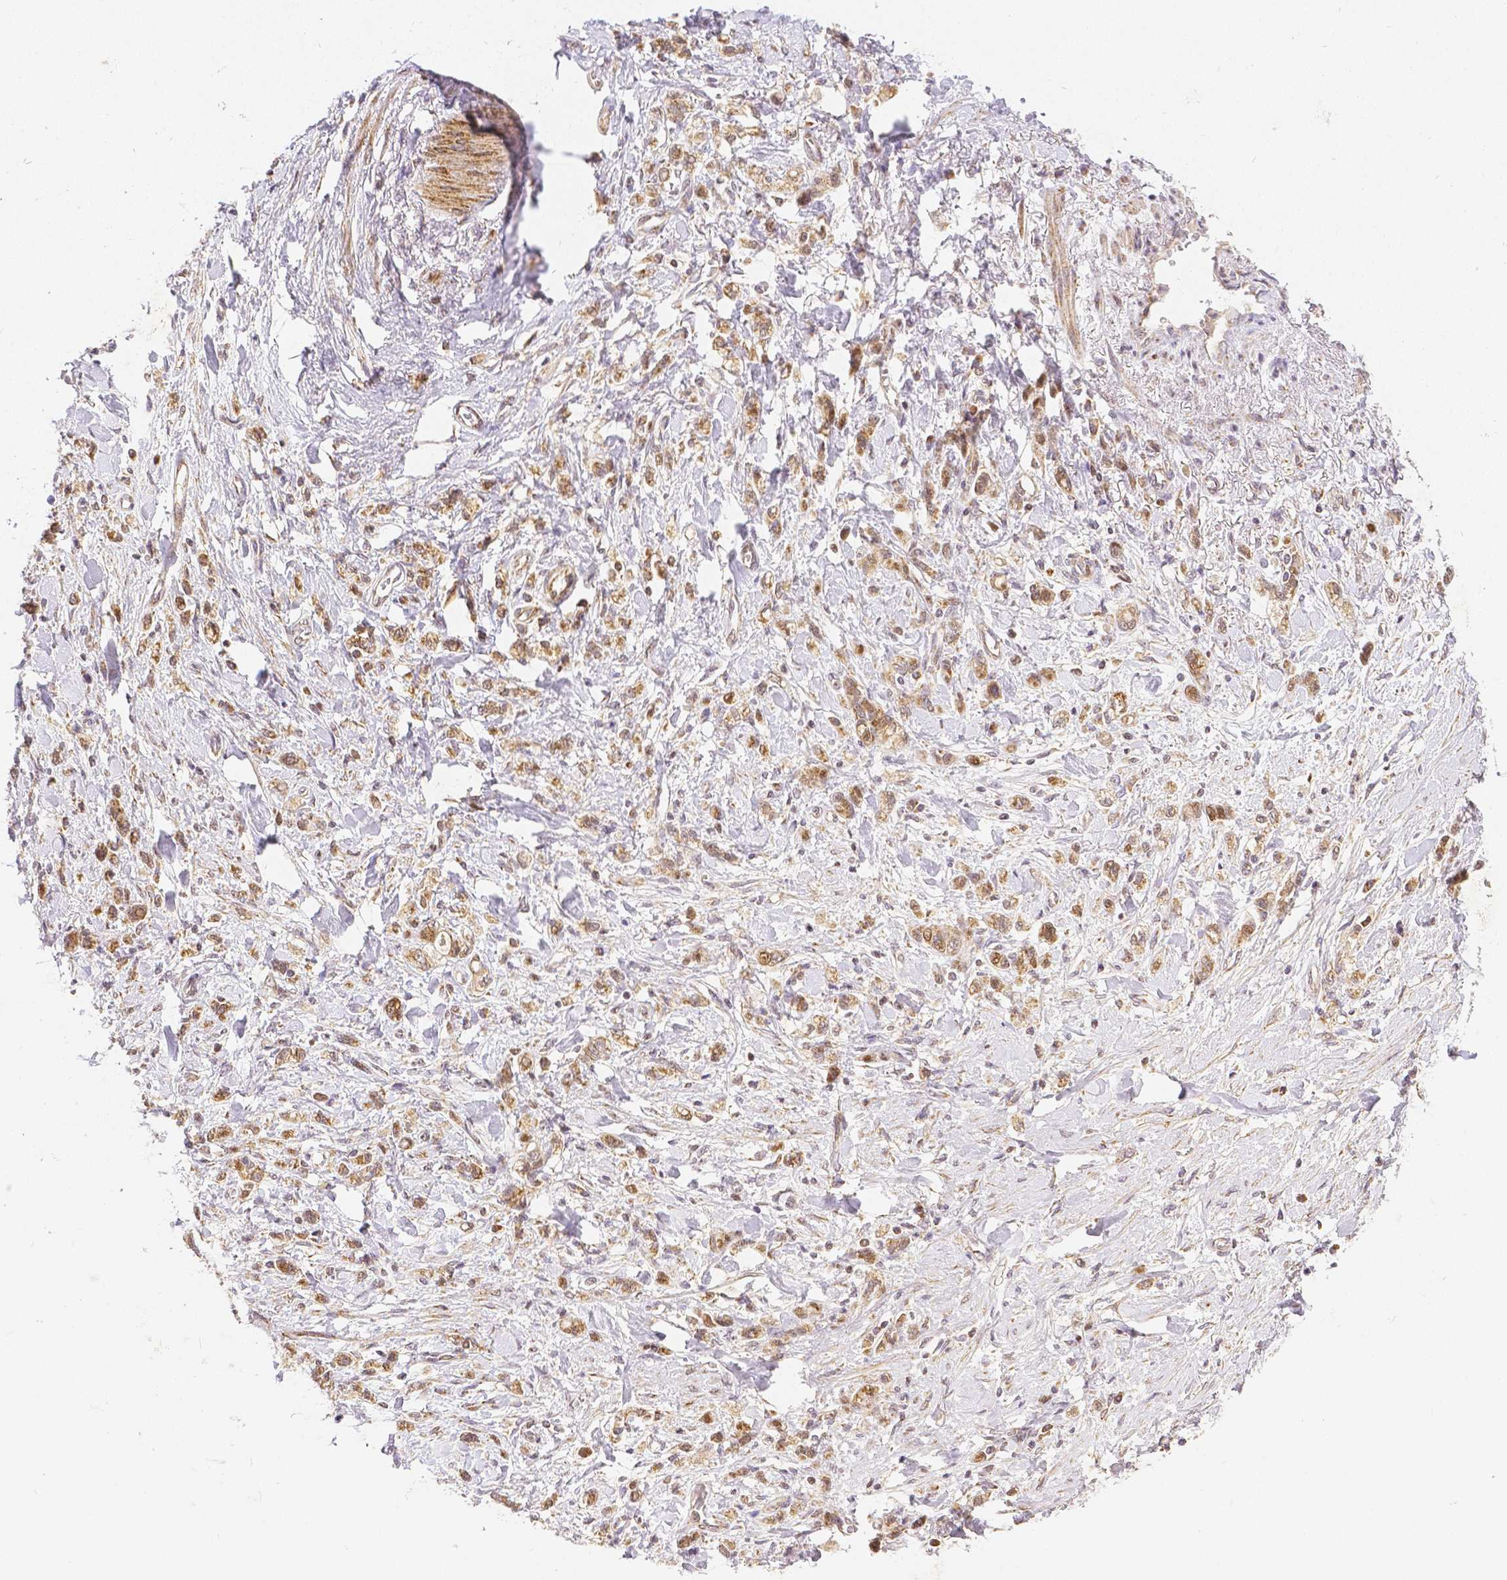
{"staining": {"intensity": "moderate", "quantity": ">75%", "location": "cytoplasmic/membranous,nuclear"}, "tissue": "stomach cancer", "cell_type": "Tumor cells", "image_type": "cancer", "snomed": [{"axis": "morphology", "description": "Adenocarcinoma, NOS"}, {"axis": "topography", "description": "Stomach"}], "caption": "Moderate cytoplasmic/membranous and nuclear positivity for a protein is seen in approximately >75% of tumor cells of adenocarcinoma (stomach) using immunohistochemistry (IHC).", "gene": "RHOT1", "patient": {"sex": "male", "age": 77}}